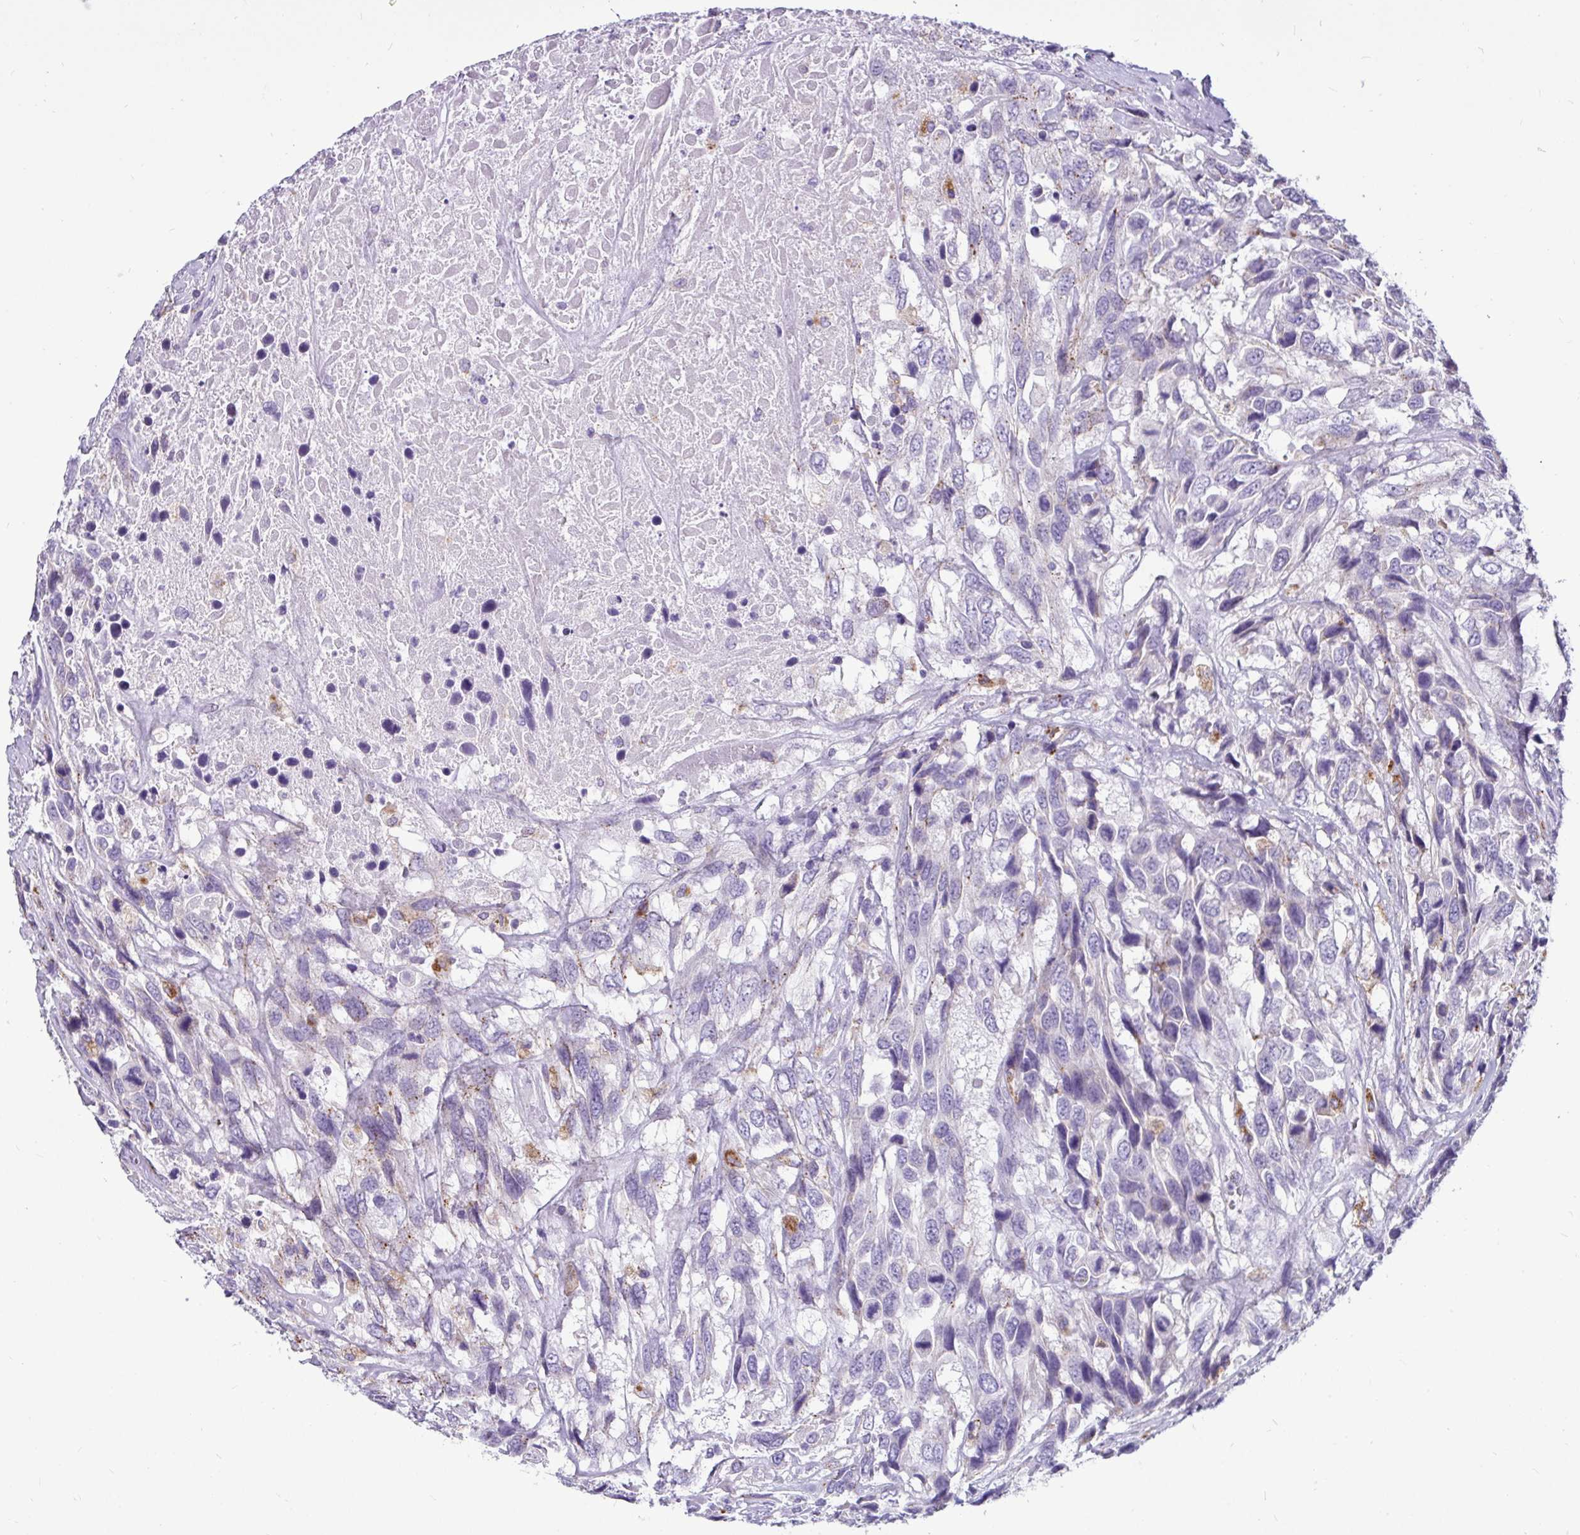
{"staining": {"intensity": "negative", "quantity": "none", "location": "none"}, "tissue": "urothelial cancer", "cell_type": "Tumor cells", "image_type": "cancer", "snomed": [{"axis": "morphology", "description": "Urothelial carcinoma, High grade"}, {"axis": "topography", "description": "Urinary bladder"}], "caption": "High magnification brightfield microscopy of urothelial cancer stained with DAB (brown) and counterstained with hematoxylin (blue): tumor cells show no significant expression.", "gene": "CTSZ", "patient": {"sex": "female", "age": 70}}